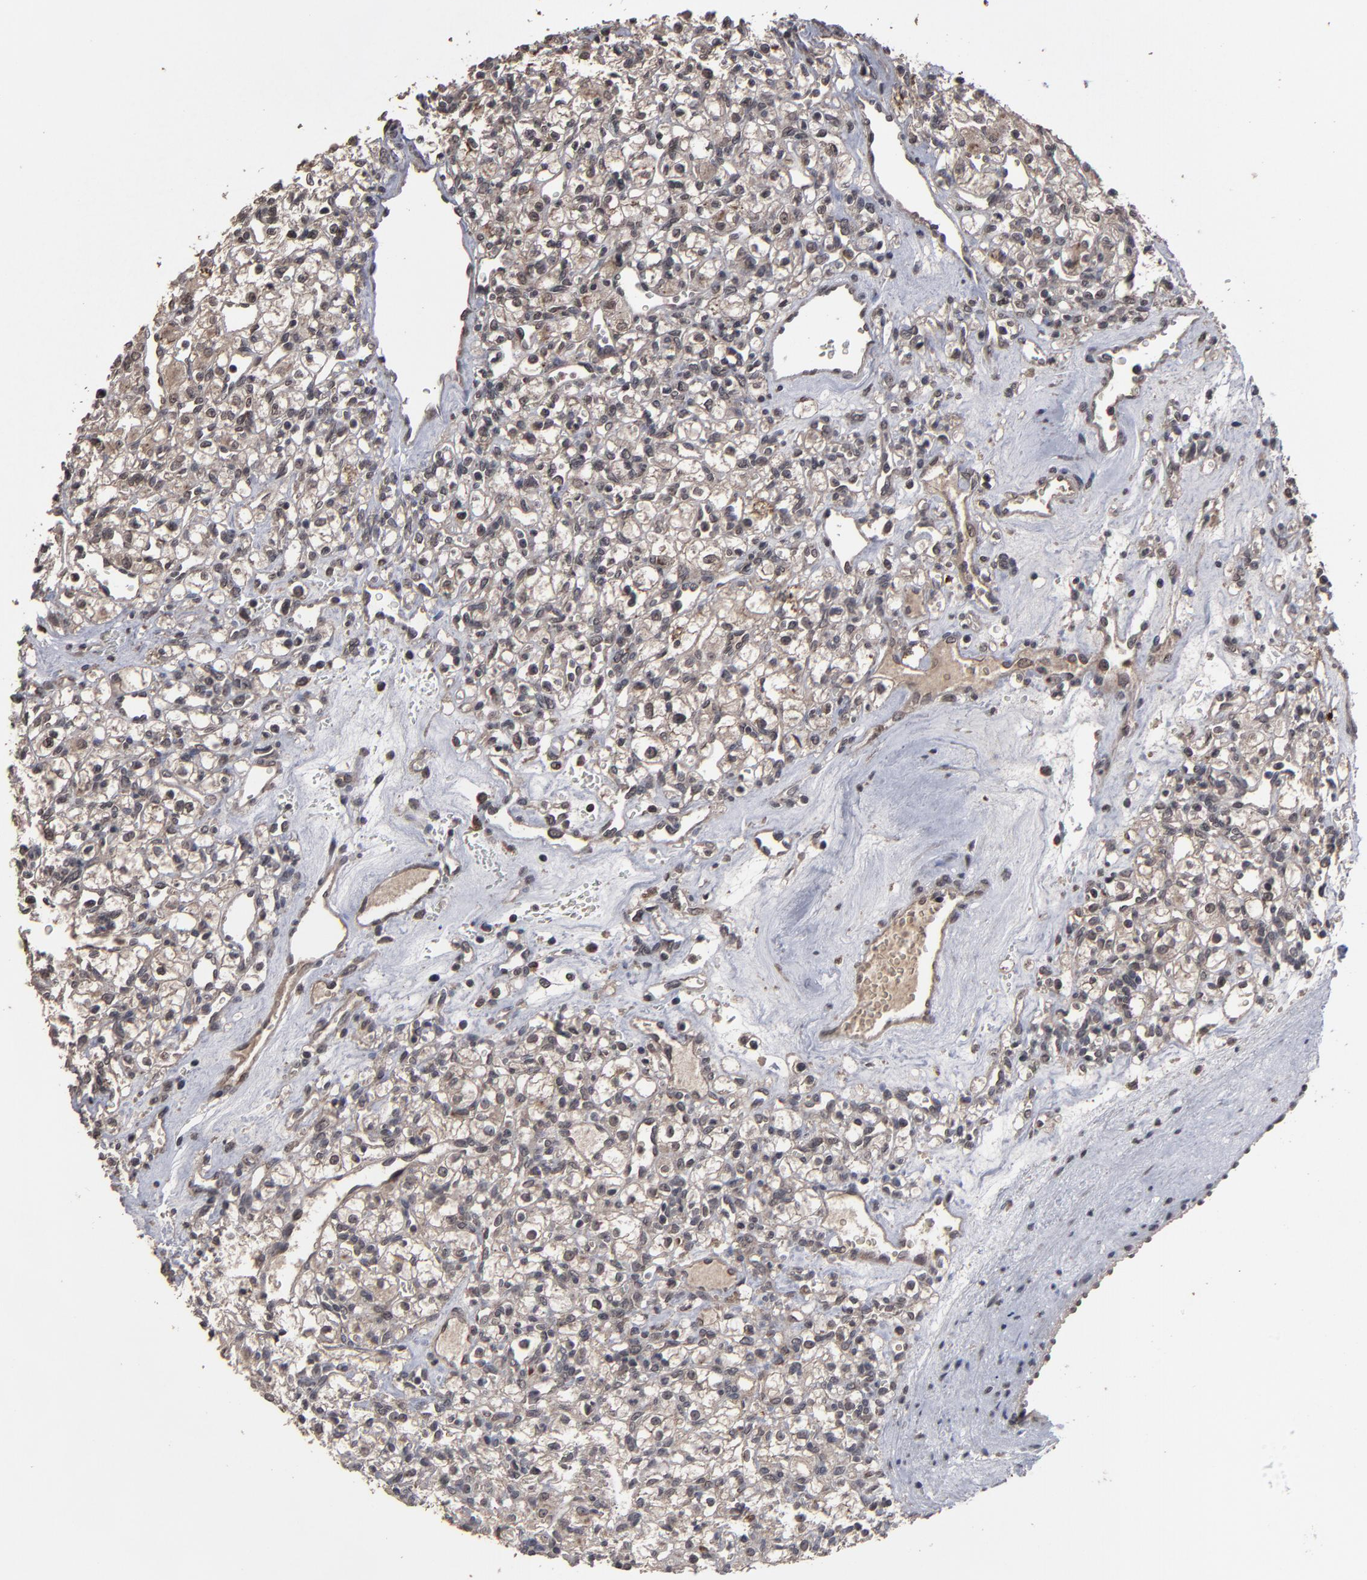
{"staining": {"intensity": "moderate", "quantity": "25%-75%", "location": "cytoplasmic/membranous"}, "tissue": "renal cancer", "cell_type": "Tumor cells", "image_type": "cancer", "snomed": [{"axis": "morphology", "description": "Adenocarcinoma, NOS"}, {"axis": "topography", "description": "Kidney"}], "caption": "An image of renal cancer stained for a protein demonstrates moderate cytoplasmic/membranous brown staining in tumor cells. Using DAB (brown) and hematoxylin (blue) stains, captured at high magnification using brightfield microscopy.", "gene": "SLC22A17", "patient": {"sex": "female", "age": 62}}